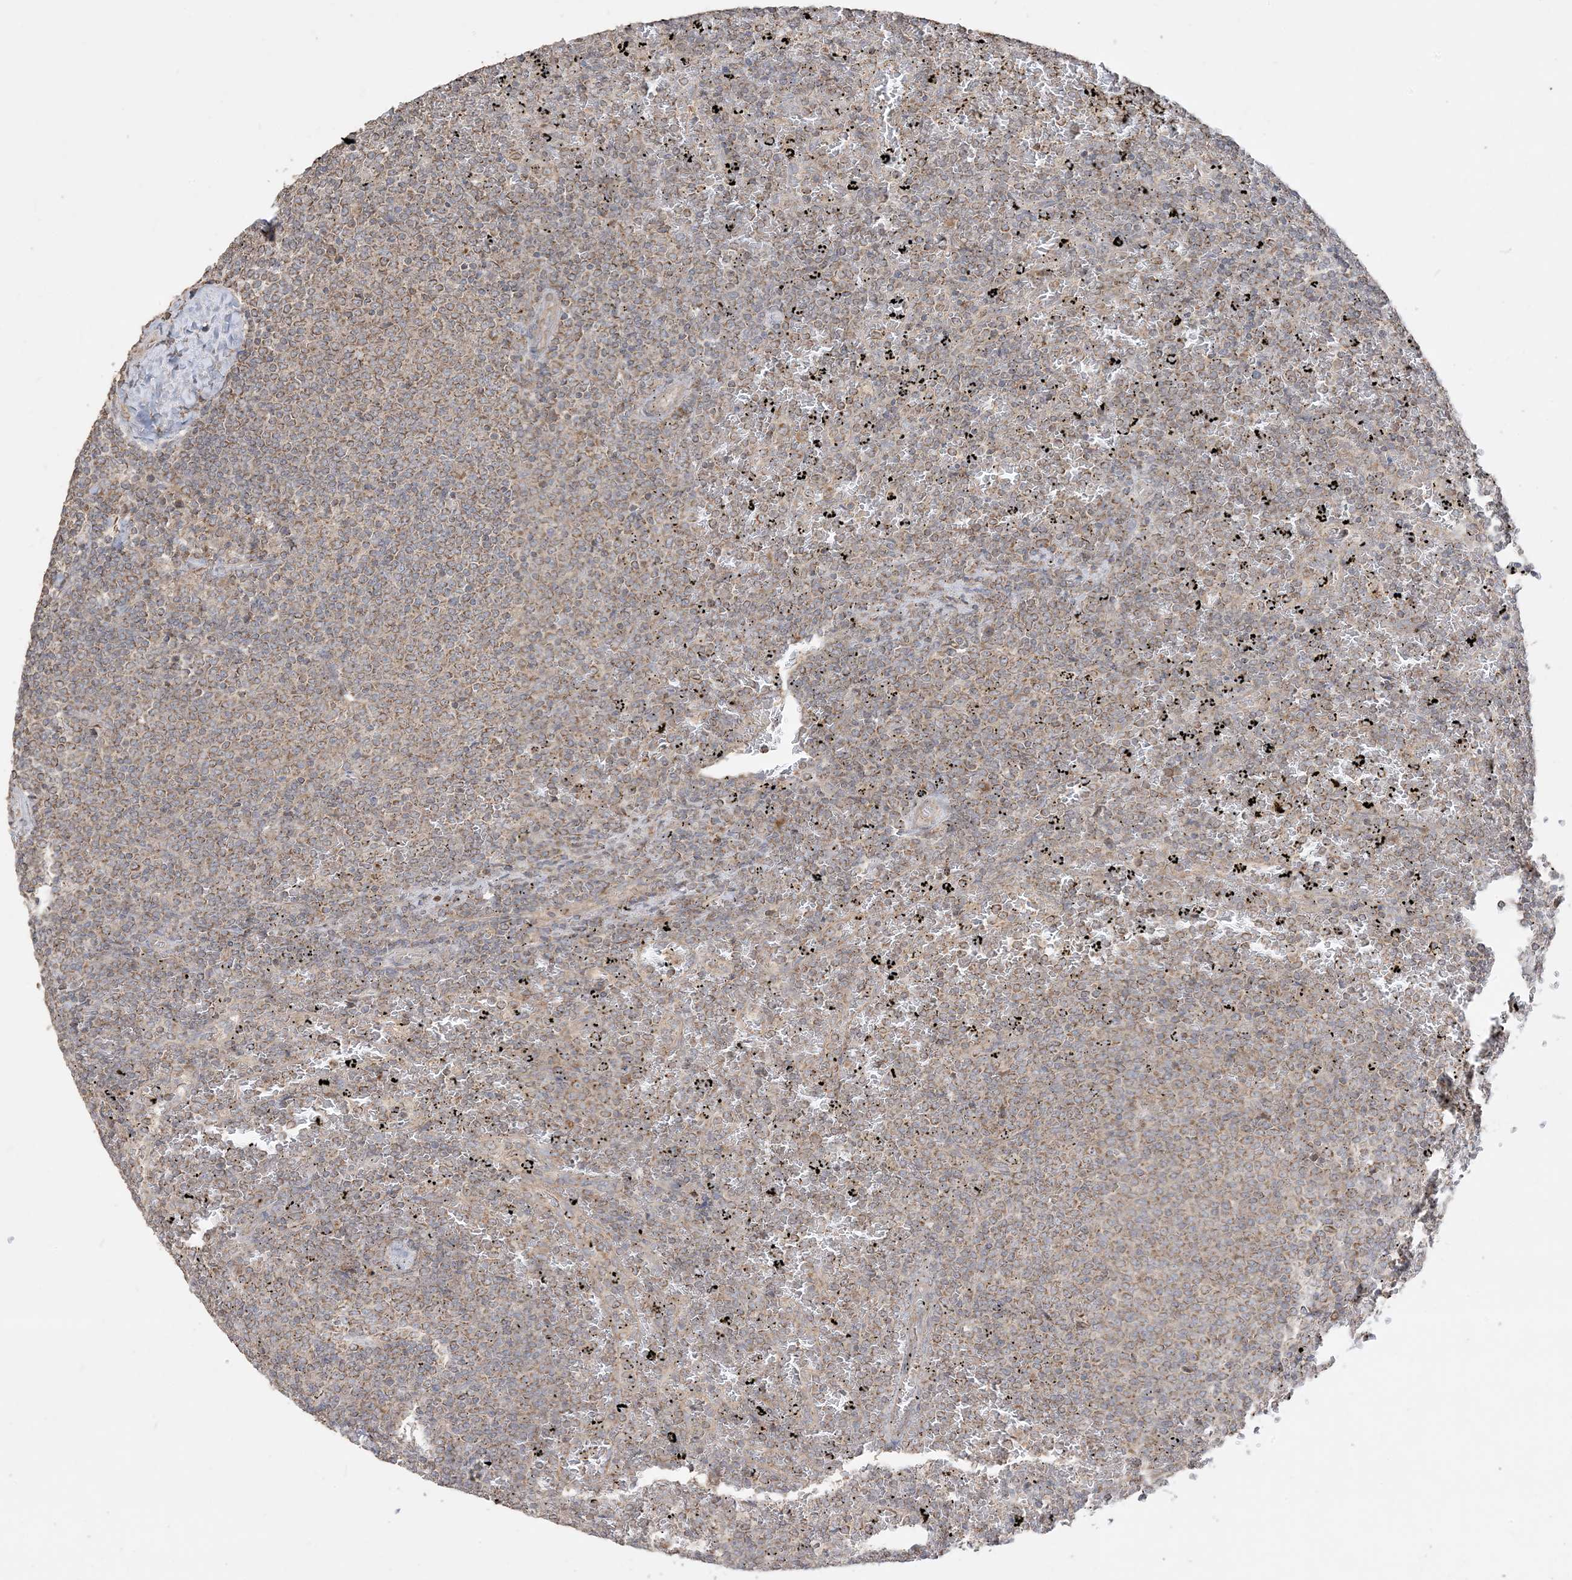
{"staining": {"intensity": "moderate", "quantity": ">75%", "location": "cytoplasmic/membranous"}, "tissue": "lymphoma", "cell_type": "Tumor cells", "image_type": "cancer", "snomed": [{"axis": "morphology", "description": "Malignant lymphoma, non-Hodgkin's type, Low grade"}, {"axis": "topography", "description": "Spleen"}], "caption": "Immunohistochemical staining of low-grade malignant lymphoma, non-Hodgkin's type reveals medium levels of moderate cytoplasmic/membranous staining in approximately >75% of tumor cells.", "gene": "SIRT3", "patient": {"sex": "female", "age": 77}}